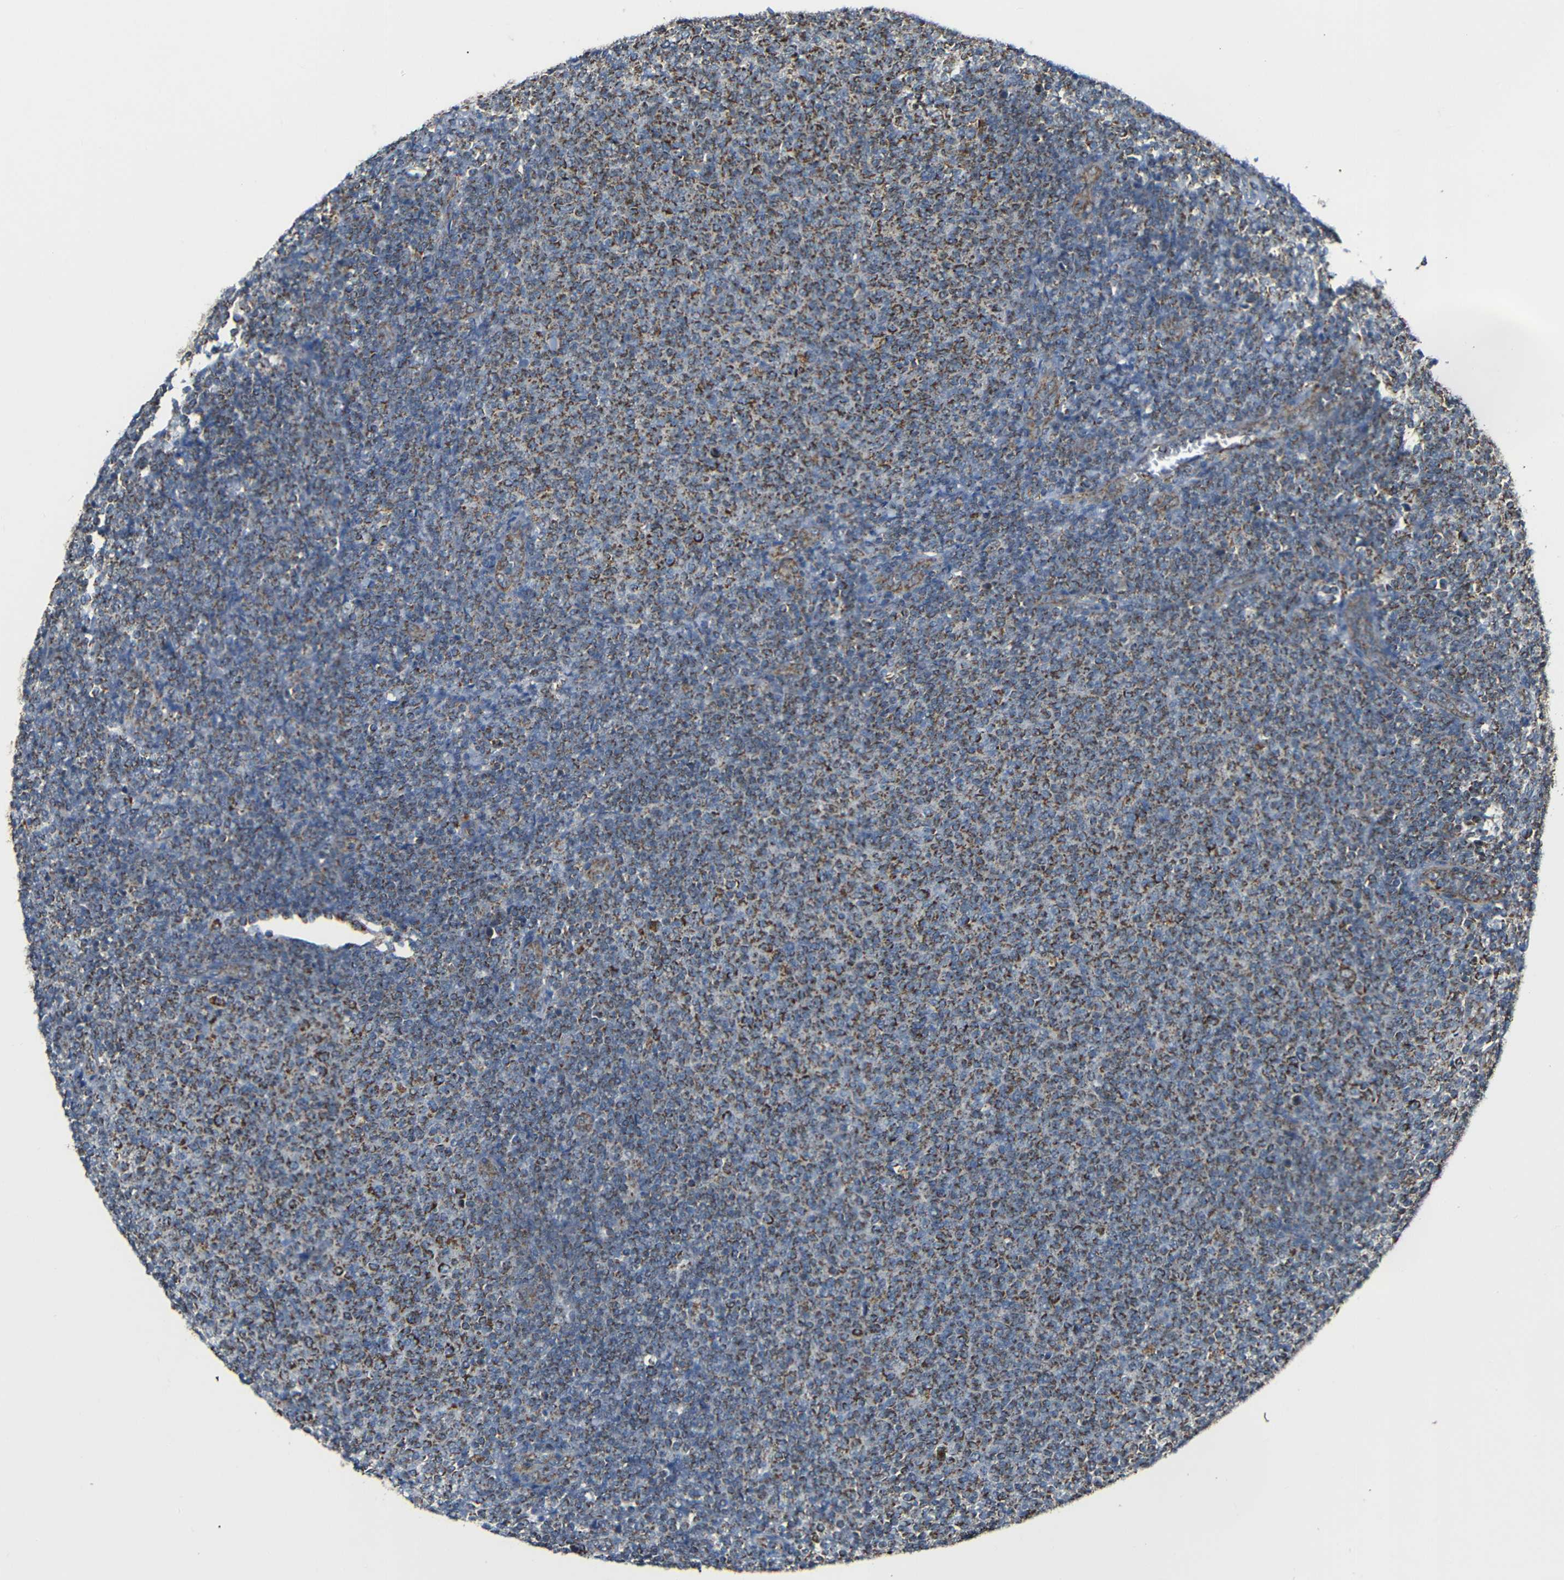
{"staining": {"intensity": "weak", "quantity": ">75%", "location": "cytoplasmic/membranous"}, "tissue": "lymphoma", "cell_type": "Tumor cells", "image_type": "cancer", "snomed": [{"axis": "morphology", "description": "Malignant lymphoma, non-Hodgkin's type, Low grade"}, {"axis": "topography", "description": "Lymph node"}], "caption": "The image reveals a brown stain indicating the presence of a protein in the cytoplasmic/membranous of tumor cells in lymphoma. (brown staining indicates protein expression, while blue staining denotes nuclei).", "gene": "NR3C2", "patient": {"sex": "male", "age": 66}}